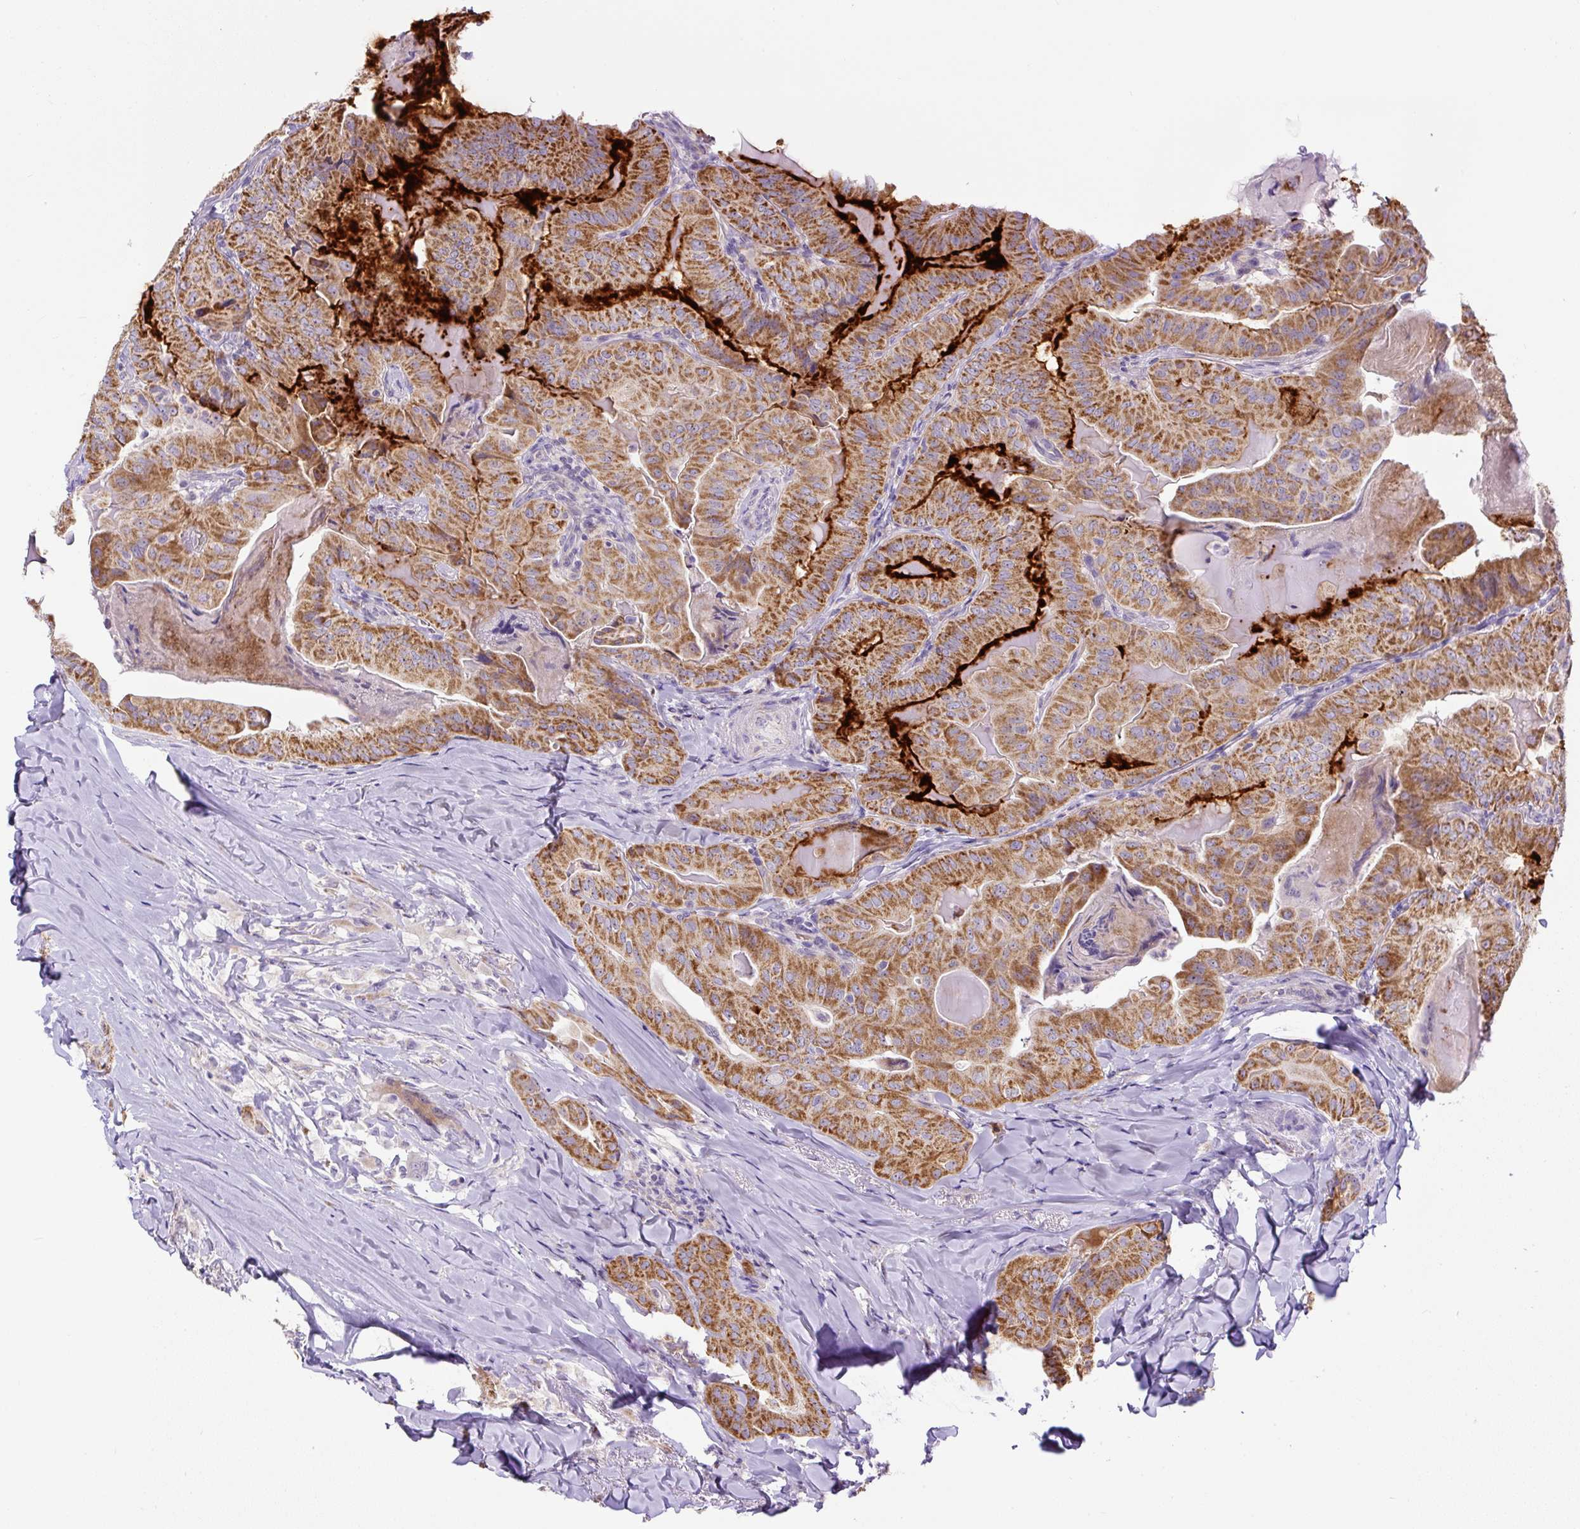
{"staining": {"intensity": "strong", "quantity": ">75%", "location": "cytoplasmic/membranous"}, "tissue": "thyroid cancer", "cell_type": "Tumor cells", "image_type": "cancer", "snomed": [{"axis": "morphology", "description": "Papillary adenocarcinoma, NOS"}, {"axis": "topography", "description": "Thyroid gland"}], "caption": "Protein staining exhibits strong cytoplasmic/membranous expression in approximately >75% of tumor cells in thyroid cancer.", "gene": "ZNF596", "patient": {"sex": "female", "age": 68}}